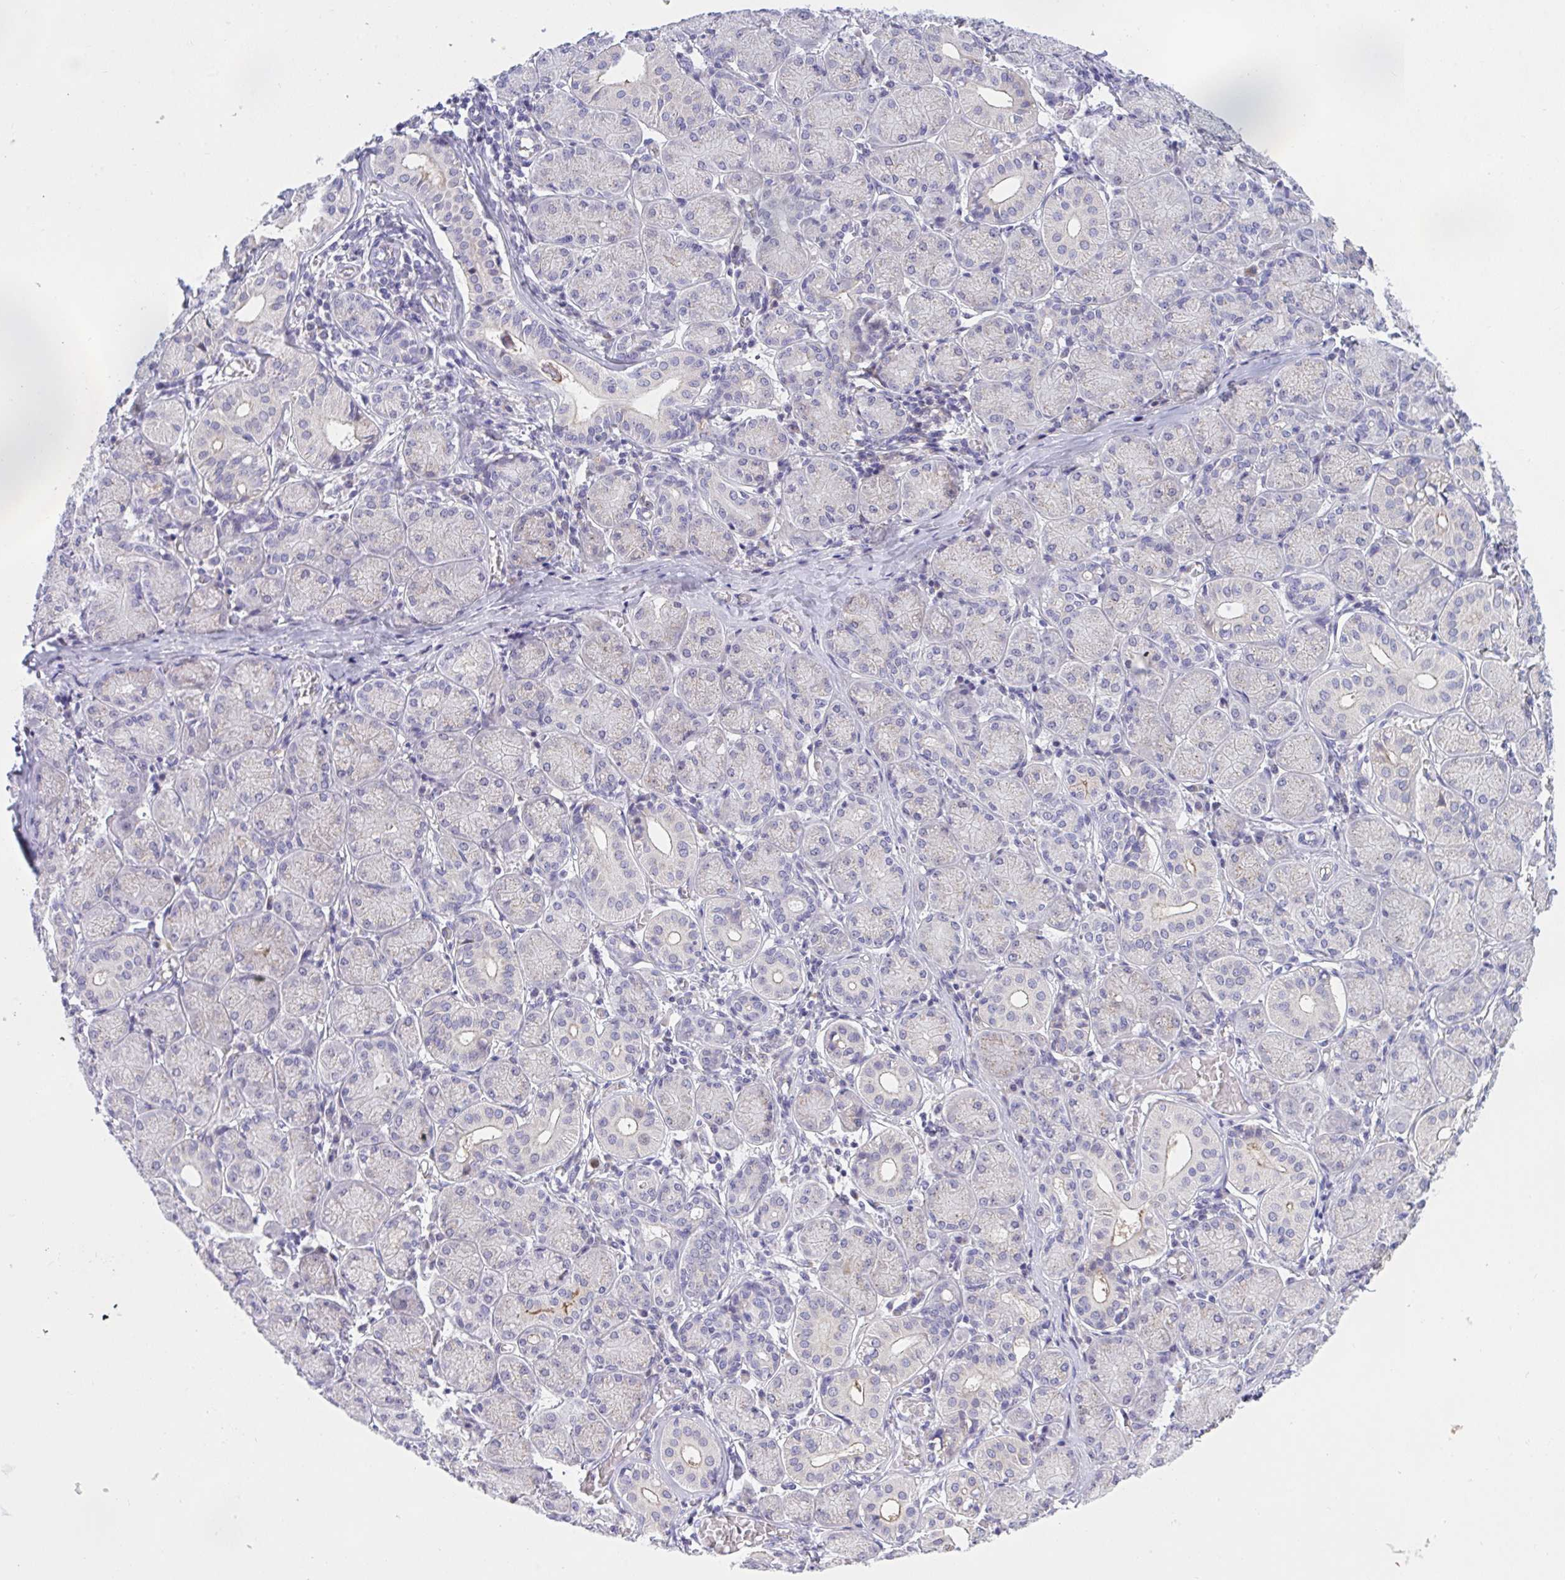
{"staining": {"intensity": "negative", "quantity": "none", "location": "none"}, "tissue": "salivary gland", "cell_type": "Glandular cells", "image_type": "normal", "snomed": [{"axis": "morphology", "description": "Normal tissue, NOS"}, {"axis": "topography", "description": "Salivary gland"}], "caption": "Glandular cells show no significant protein positivity in normal salivary gland. Brightfield microscopy of IHC stained with DAB (3,3'-diaminobenzidine) (brown) and hematoxylin (blue), captured at high magnification.", "gene": "ZNF554", "patient": {"sex": "female", "age": 24}}